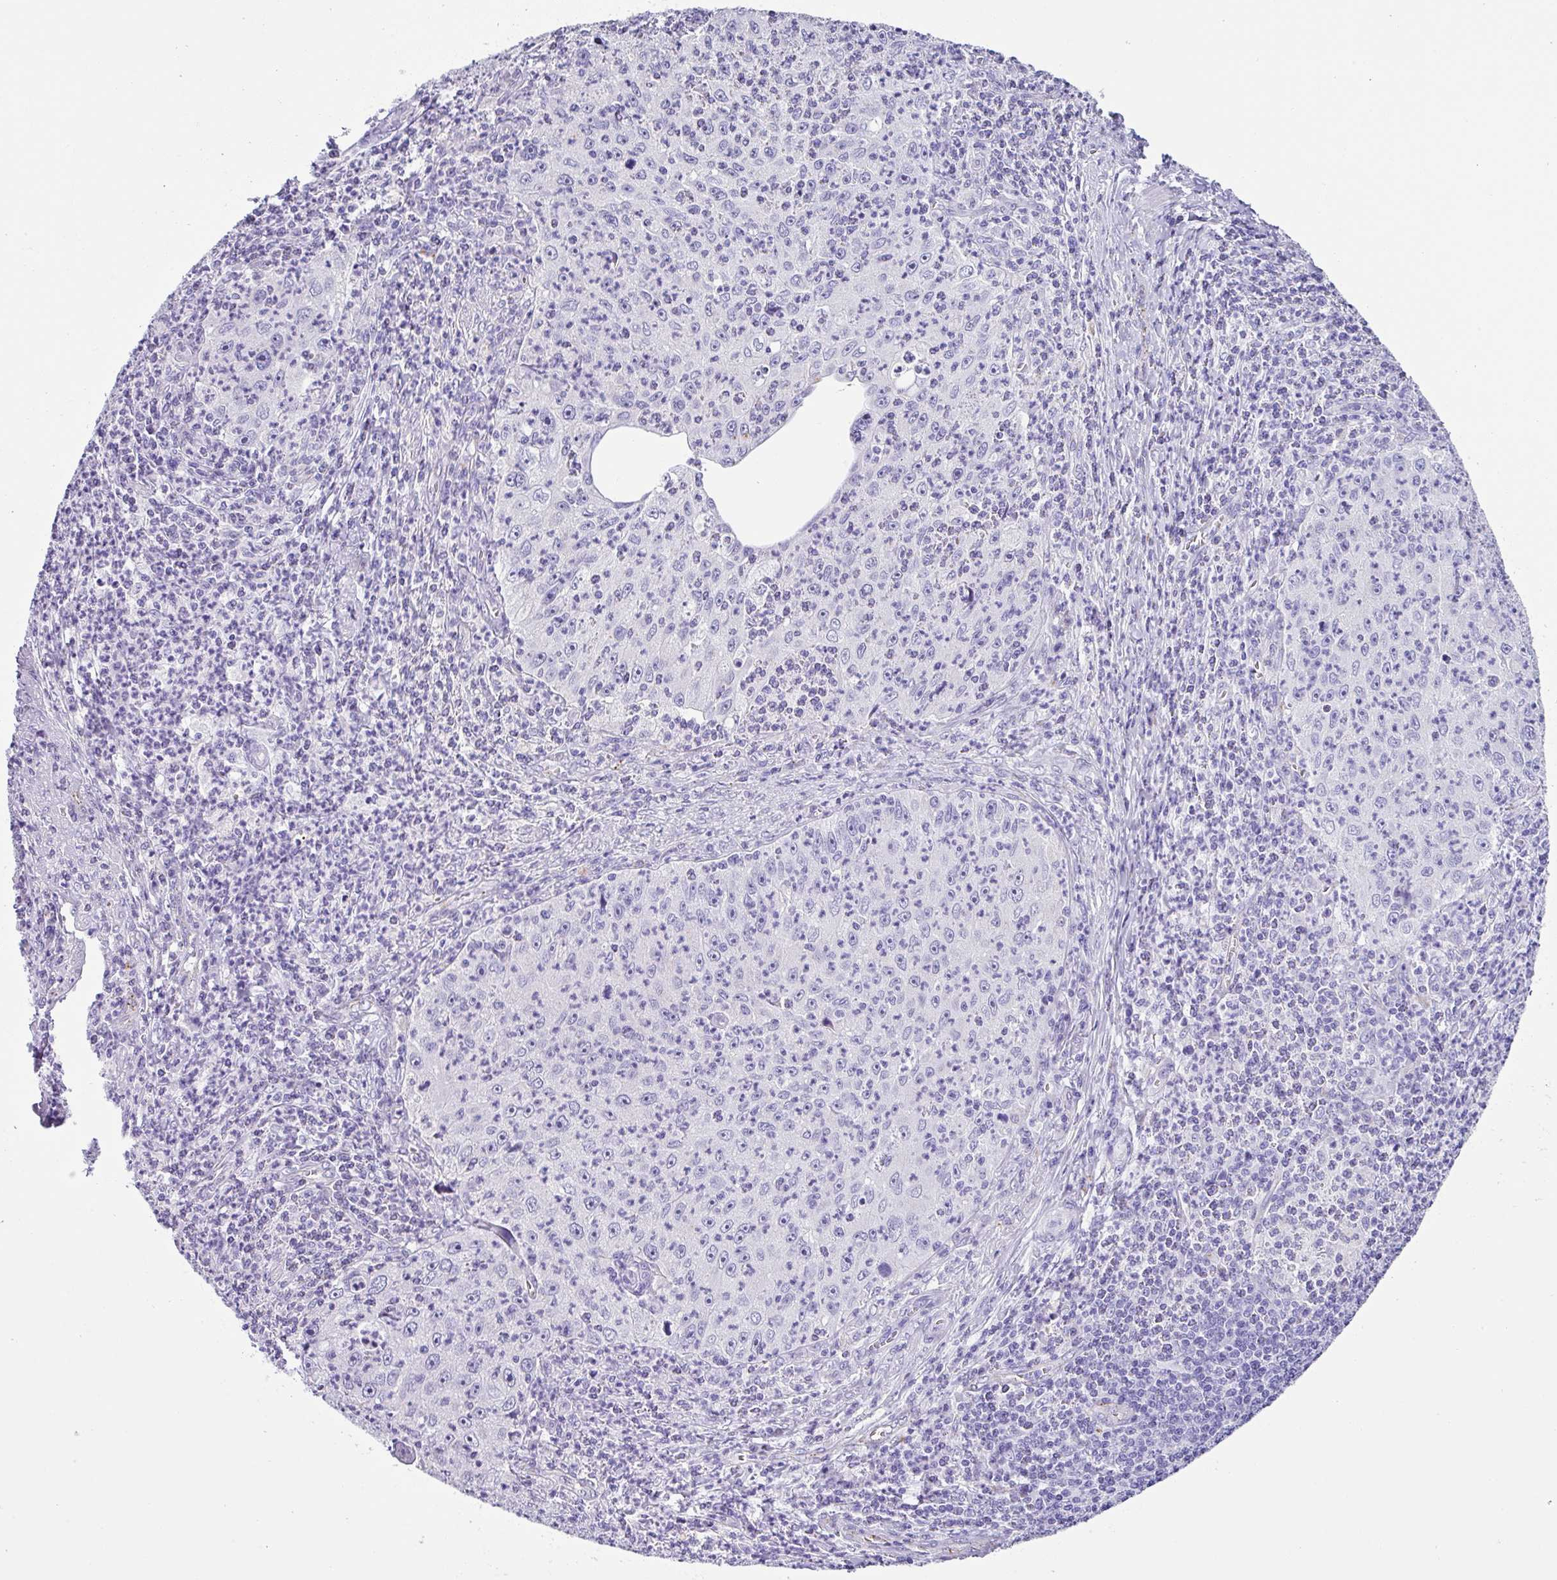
{"staining": {"intensity": "negative", "quantity": "none", "location": "none"}, "tissue": "cervical cancer", "cell_type": "Tumor cells", "image_type": "cancer", "snomed": [{"axis": "morphology", "description": "Squamous cell carcinoma, NOS"}, {"axis": "topography", "description": "Cervix"}], "caption": "Tumor cells are negative for brown protein staining in cervical cancer. (Brightfield microscopy of DAB immunohistochemistry (IHC) at high magnification).", "gene": "ZG16", "patient": {"sex": "female", "age": 30}}